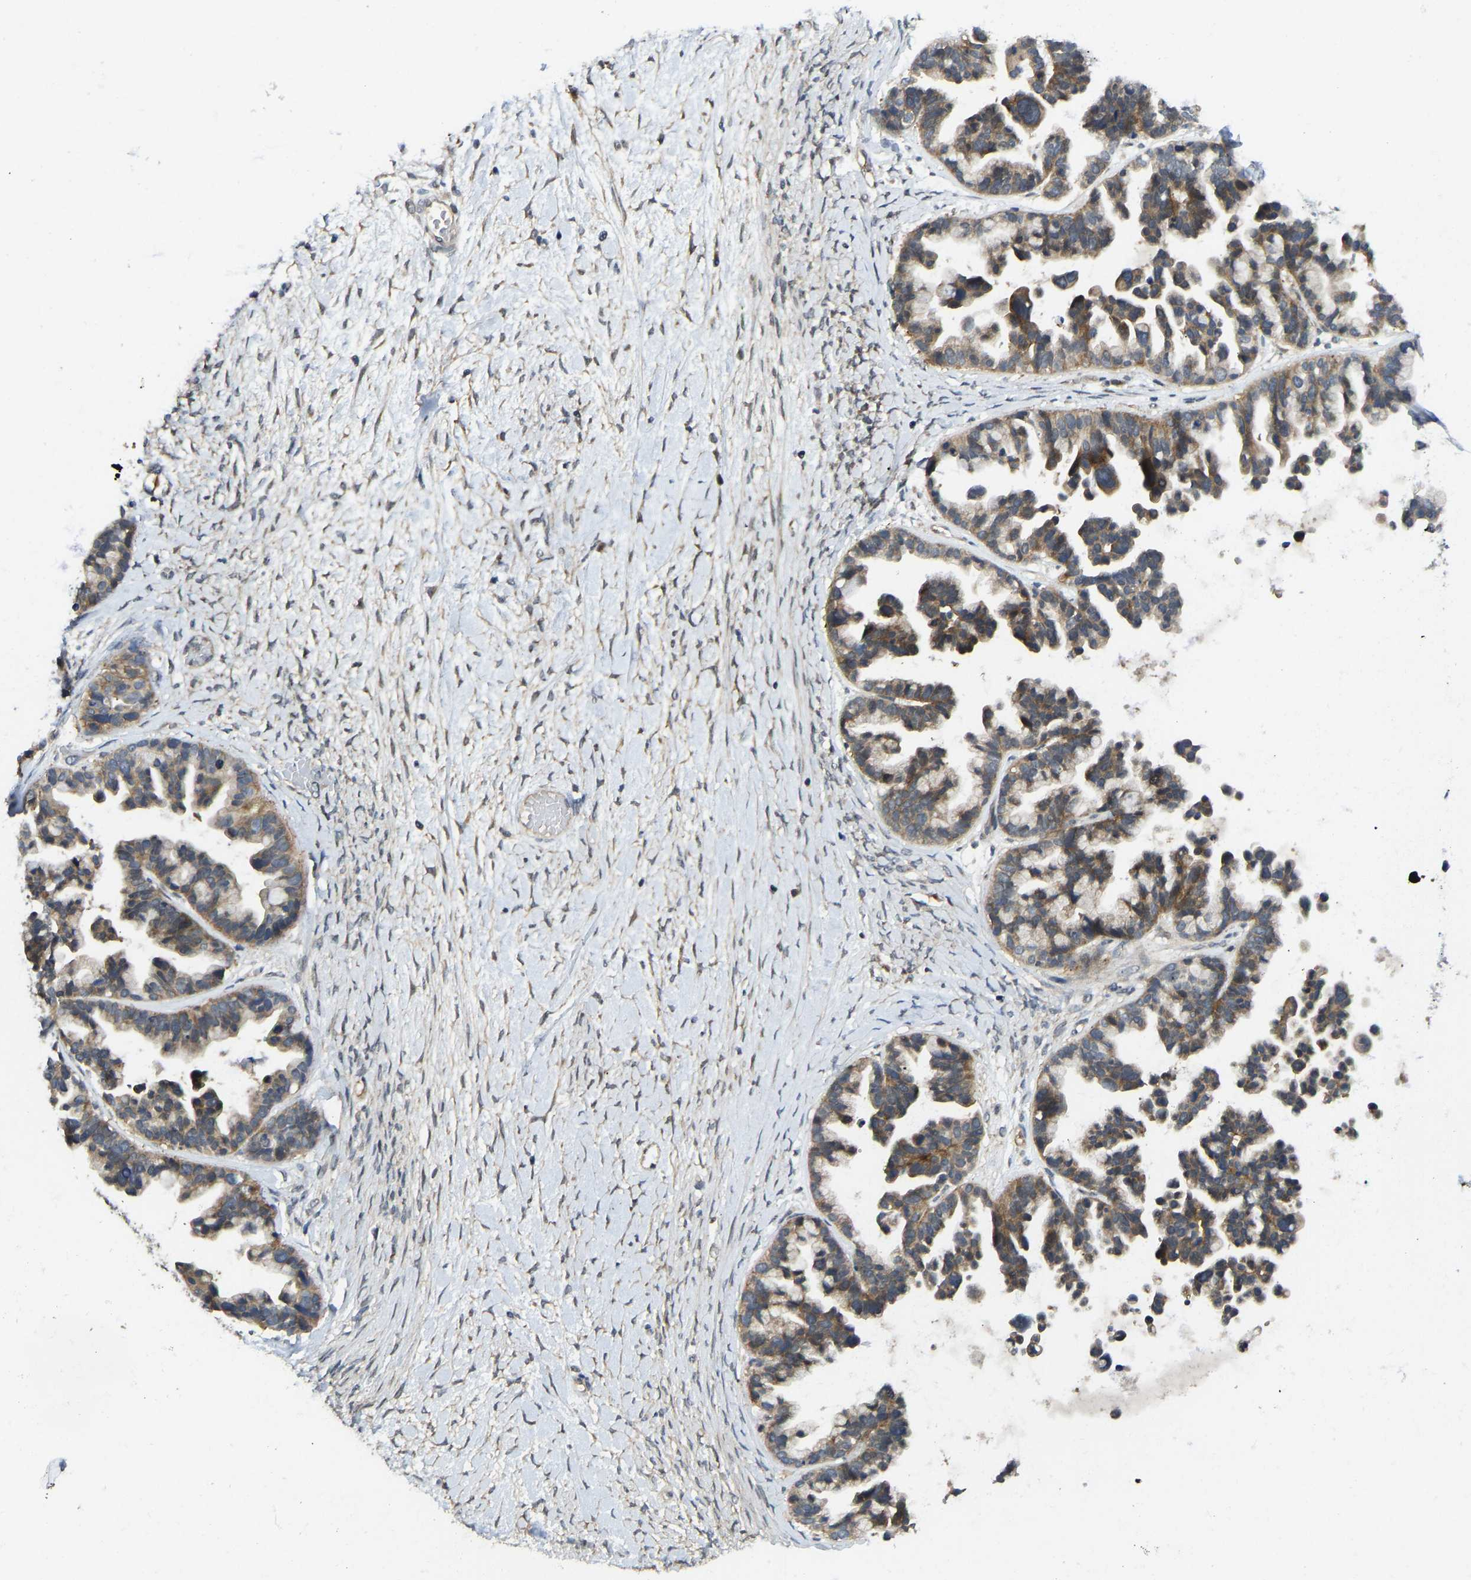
{"staining": {"intensity": "moderate", "quantity": ">75%", "location": "cytoplasmic/membranous"}, "tissue": "ovarian cancer", "cell_type": "Tumor cells", "image_type": "cancer", "snomed": [{"axis": "morphology", "description": "Cystadenocarcinoma, serous, NOS"}, {"axis": "topography", "description": "Ovary"}], "caption": "The histopathology image exhibits staining of ovarian serous cystadenocarcinoma, revealing moderate cytoplasmic/membranous protein expression (brown color) within tumor cells.", "gene": "NDRG3", "patient": {"sex": "female", "age": 56}}